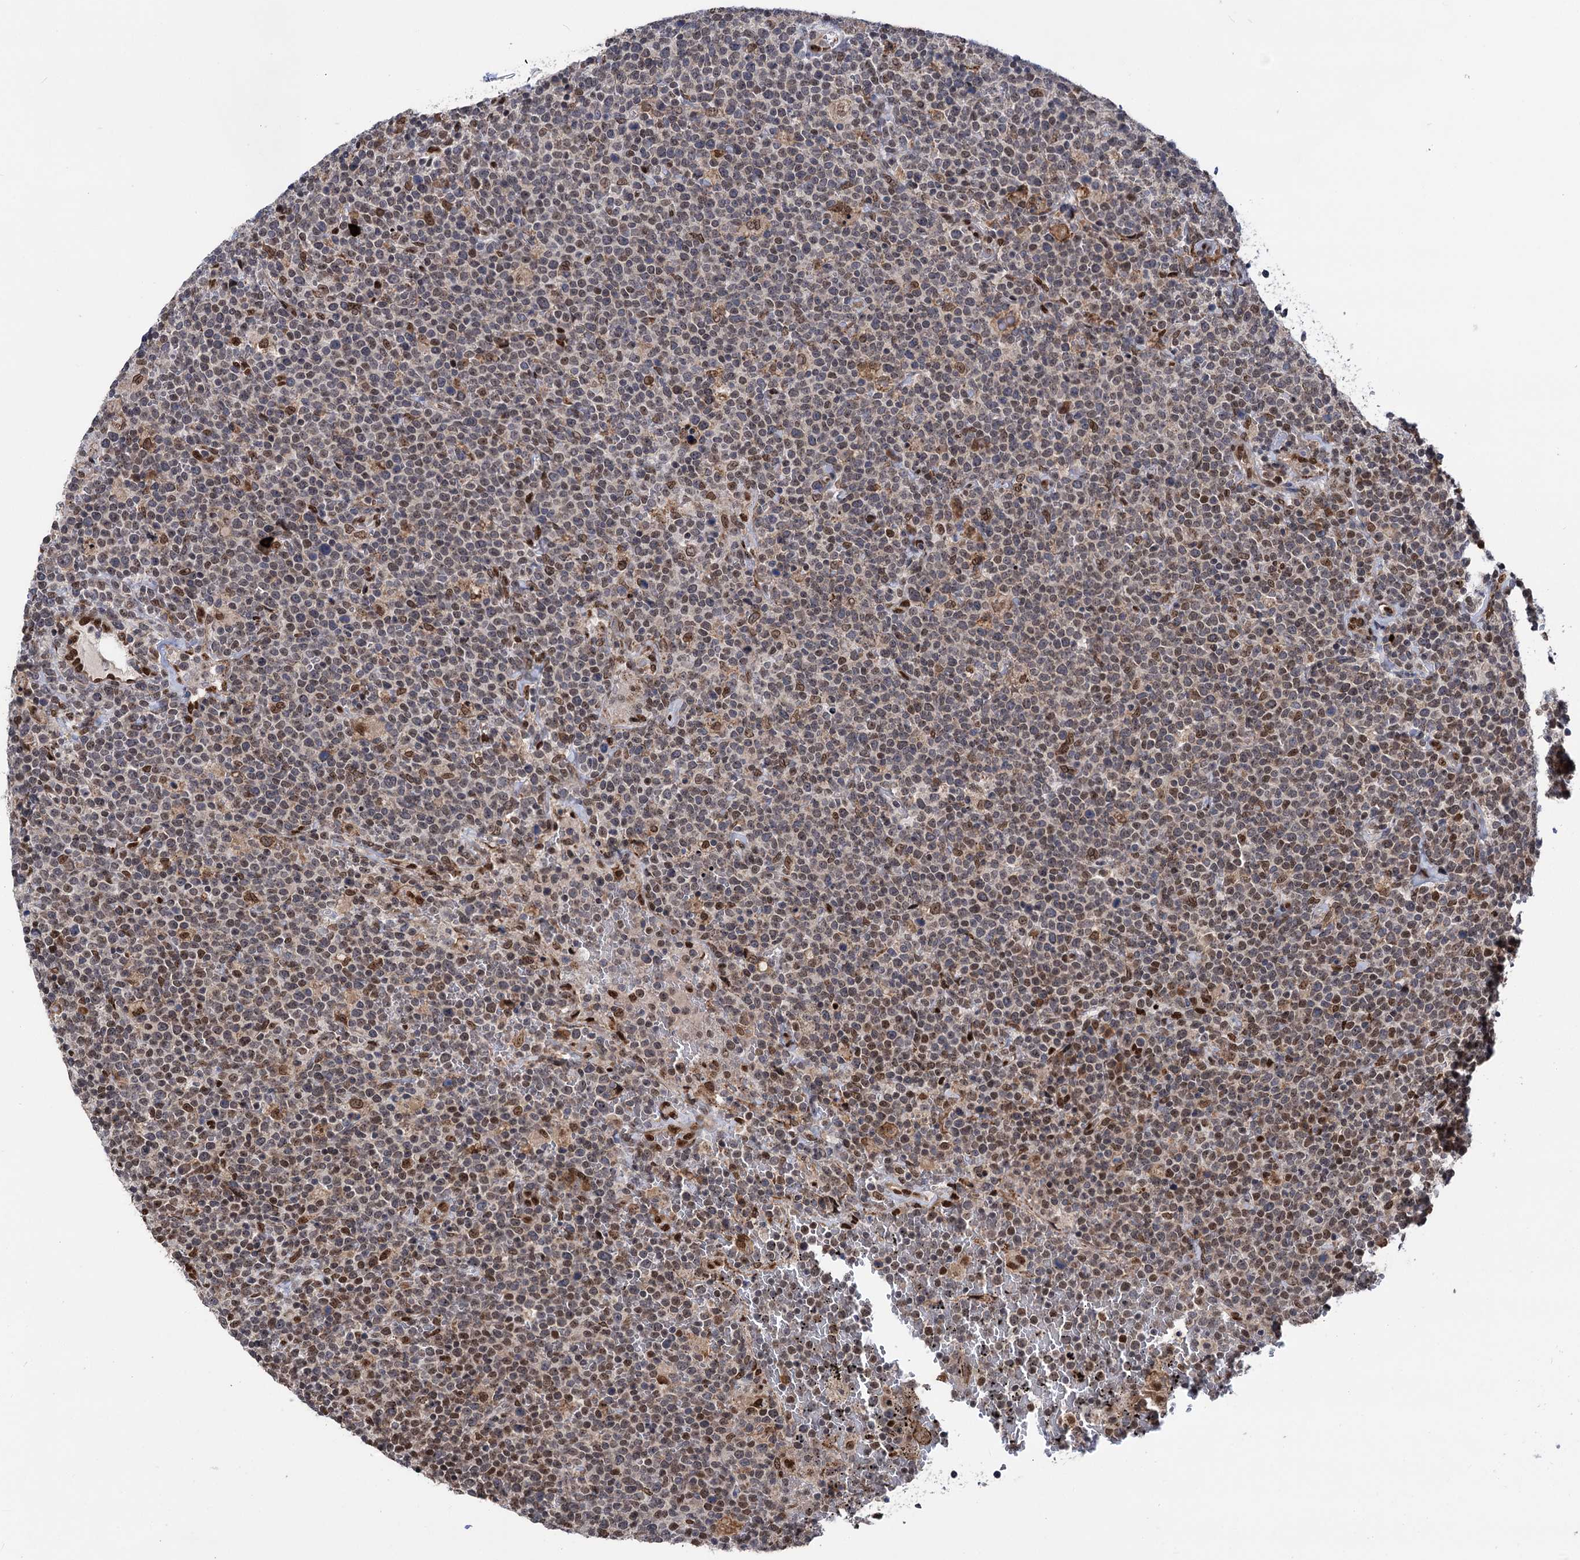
{"staining": {"intensity": "weak", "quantity": "25%-75%", "location": "nuclear"}, "tissue": "lymphoma", "cell_type": "Tumor cells", "image_type": "cancer", "snomed": [{"axis": "morphology", "description": "Malignant lymphoma, non-Hodgkin's type, High grade"}, {"axis": "topography", "description": "Lymph node"}], "caption": "DAB (3,3'-diaminobenzidine) immunohistochemical staining of malignant lymphoma, non-Hodgkin's type (high-grade) exhibits weak nuclear protein expression in approximately 25%-75% of tumor cells. The staining is performed using DAB (3,3'-diaminobenzidine) brown chromogen to label protein expression. The nuclei are counter-stained blue using hematoxylin.", "gene": "MESD", "patient": {"sex": "male", "age": 61}}